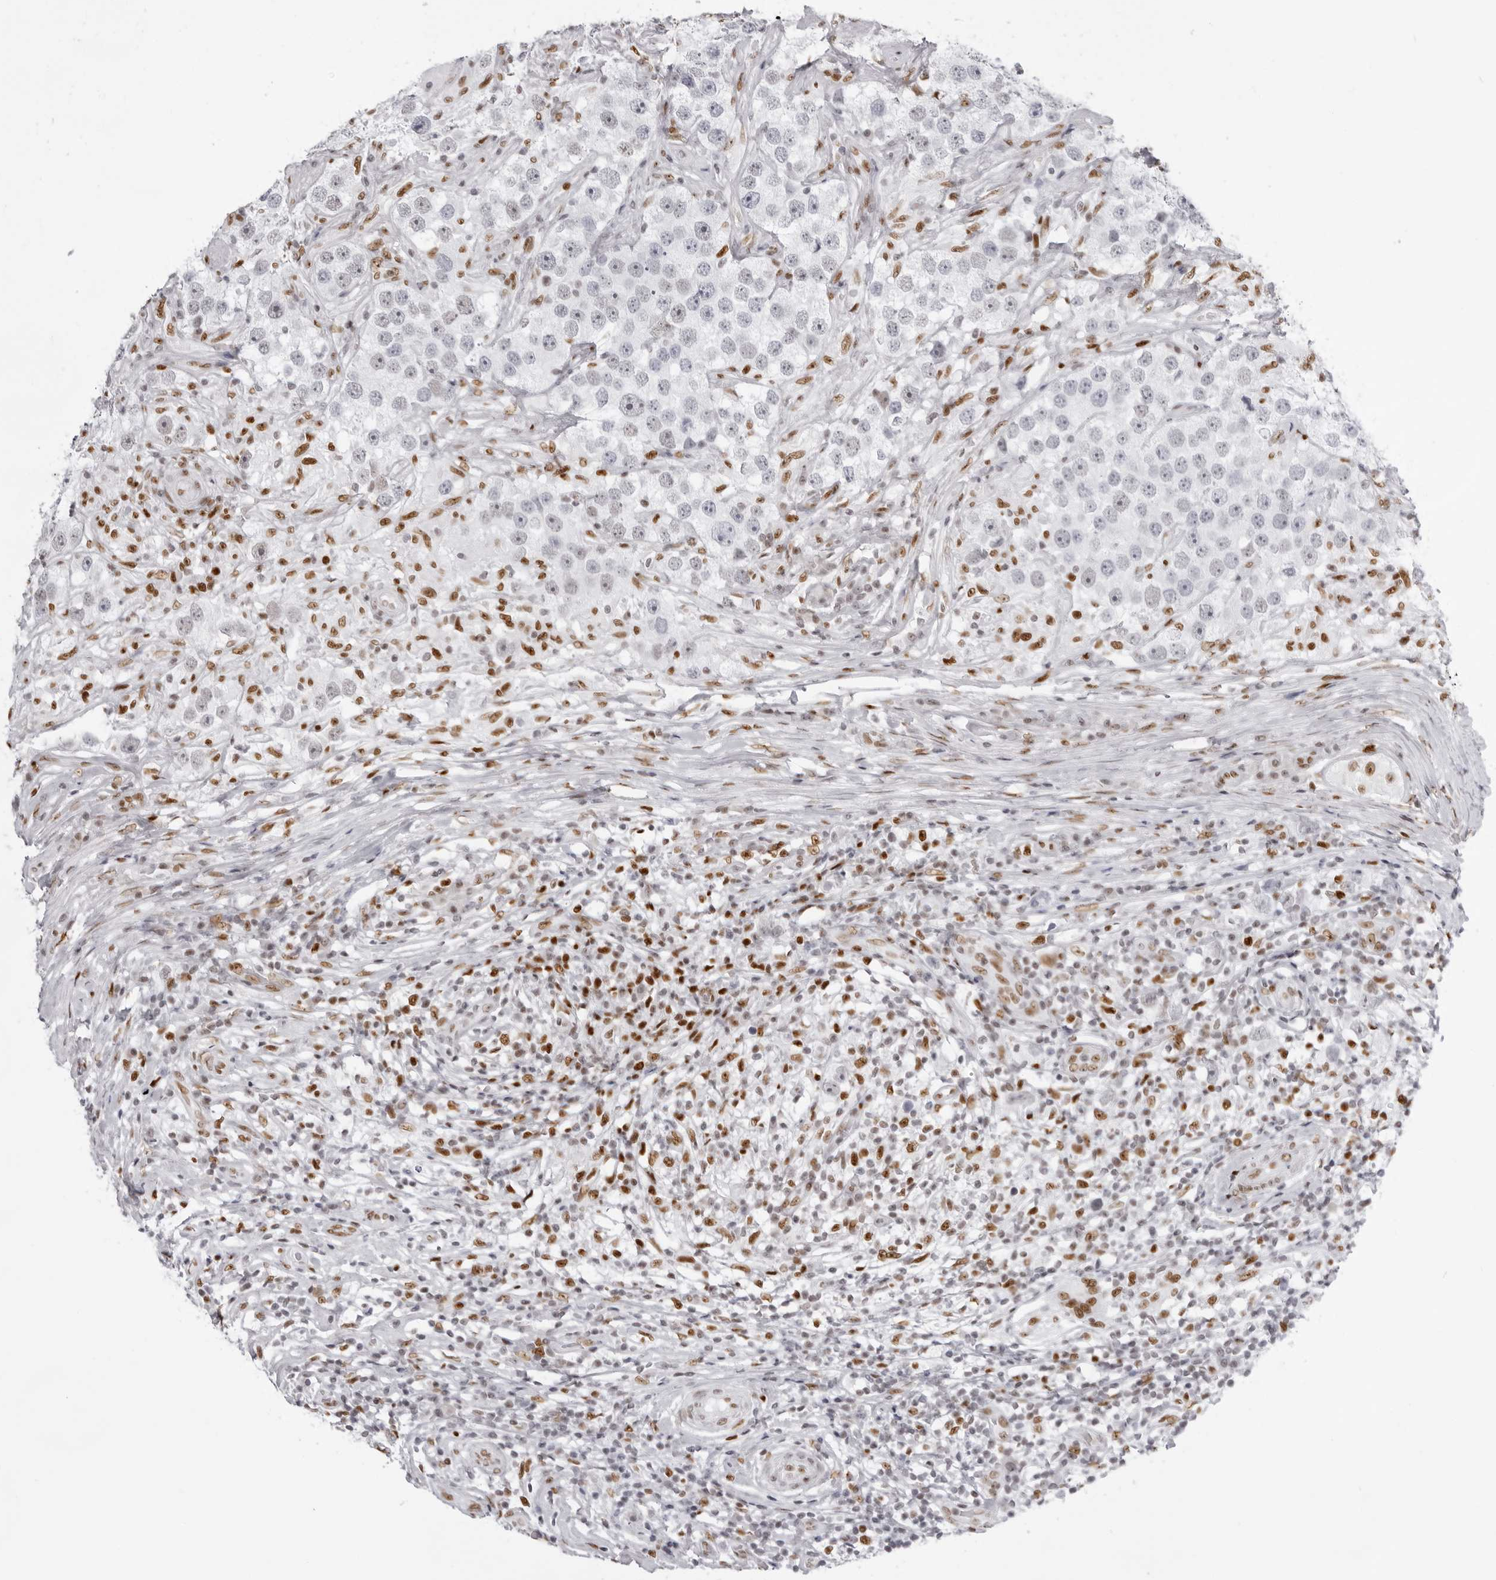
{"staining": {"intensity": "negative", "quantity": "none", "location": "none"}, "tissue": "testis cancer", "cell_type": "Tumor cells", "image_type": "cancer", "snomed": [{"axis": "morphology", "description": "Seminoma, NOS"}, {"axis": "topography", "description": "Testis"}], "caption": "This is an IHC photomicrograph of human seminoma (testis). There is no positivity in tumor cells.", "gene": "IRF2BP2", "patient": {"sex": "male", "age": 49}}